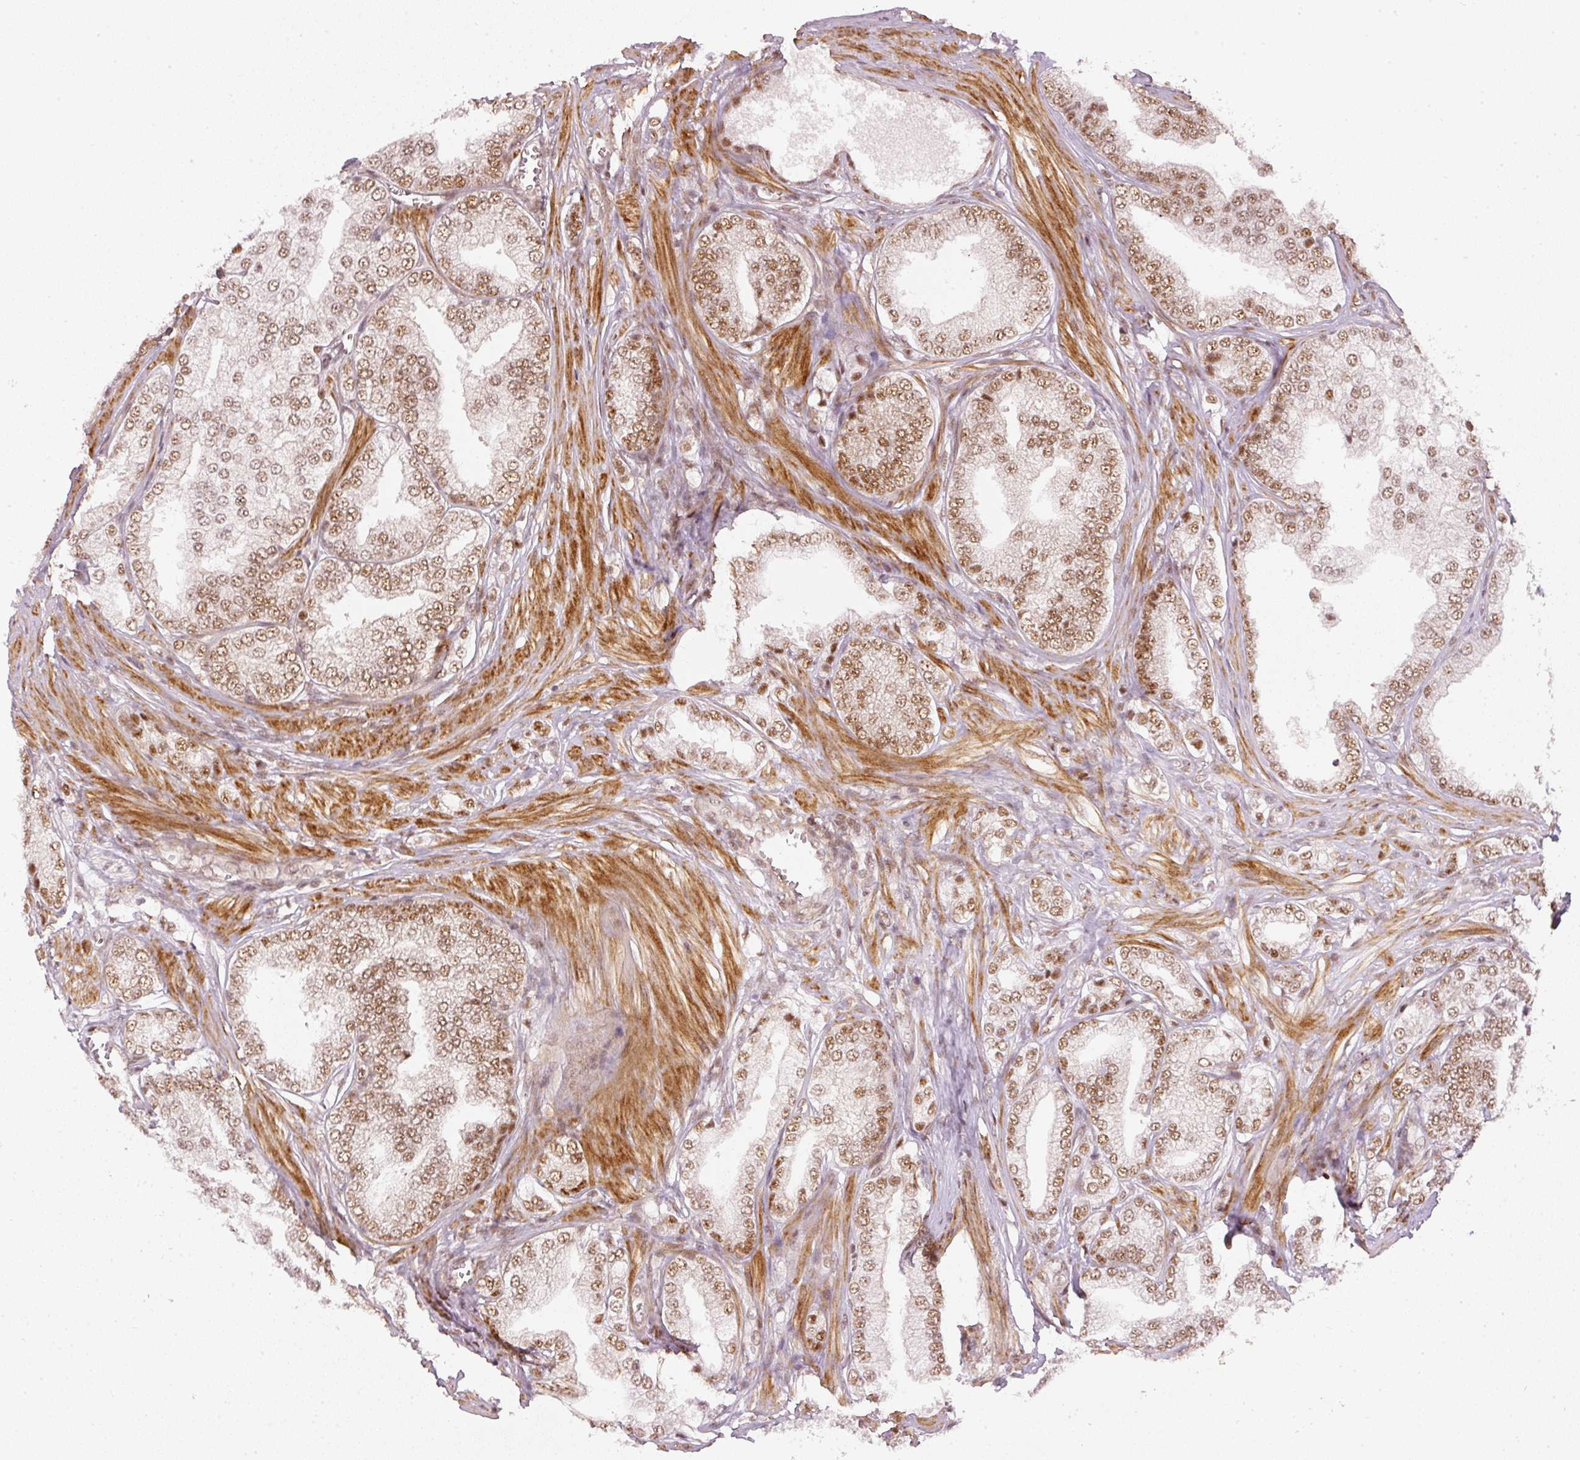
{"staining": {"intensity": "moderate", "quantity": ">75%", "location": "nuclear"}, "tissue": "prostate cancer", "cell_type": "Tumor cells", "image_type": "cancer", "snomed": [{"axis": "morphology", "description": "Adenocarcinoma, High grade"}, {"axis": "topography", "description": "Prostate"}], "caption": "Human prostate adenocarcinoma (high-grade) stained with a protein marker reveals moderate staining in tumor cells.", "gene": "THOC6", "patient": {"sex": "male", "age": 50}}